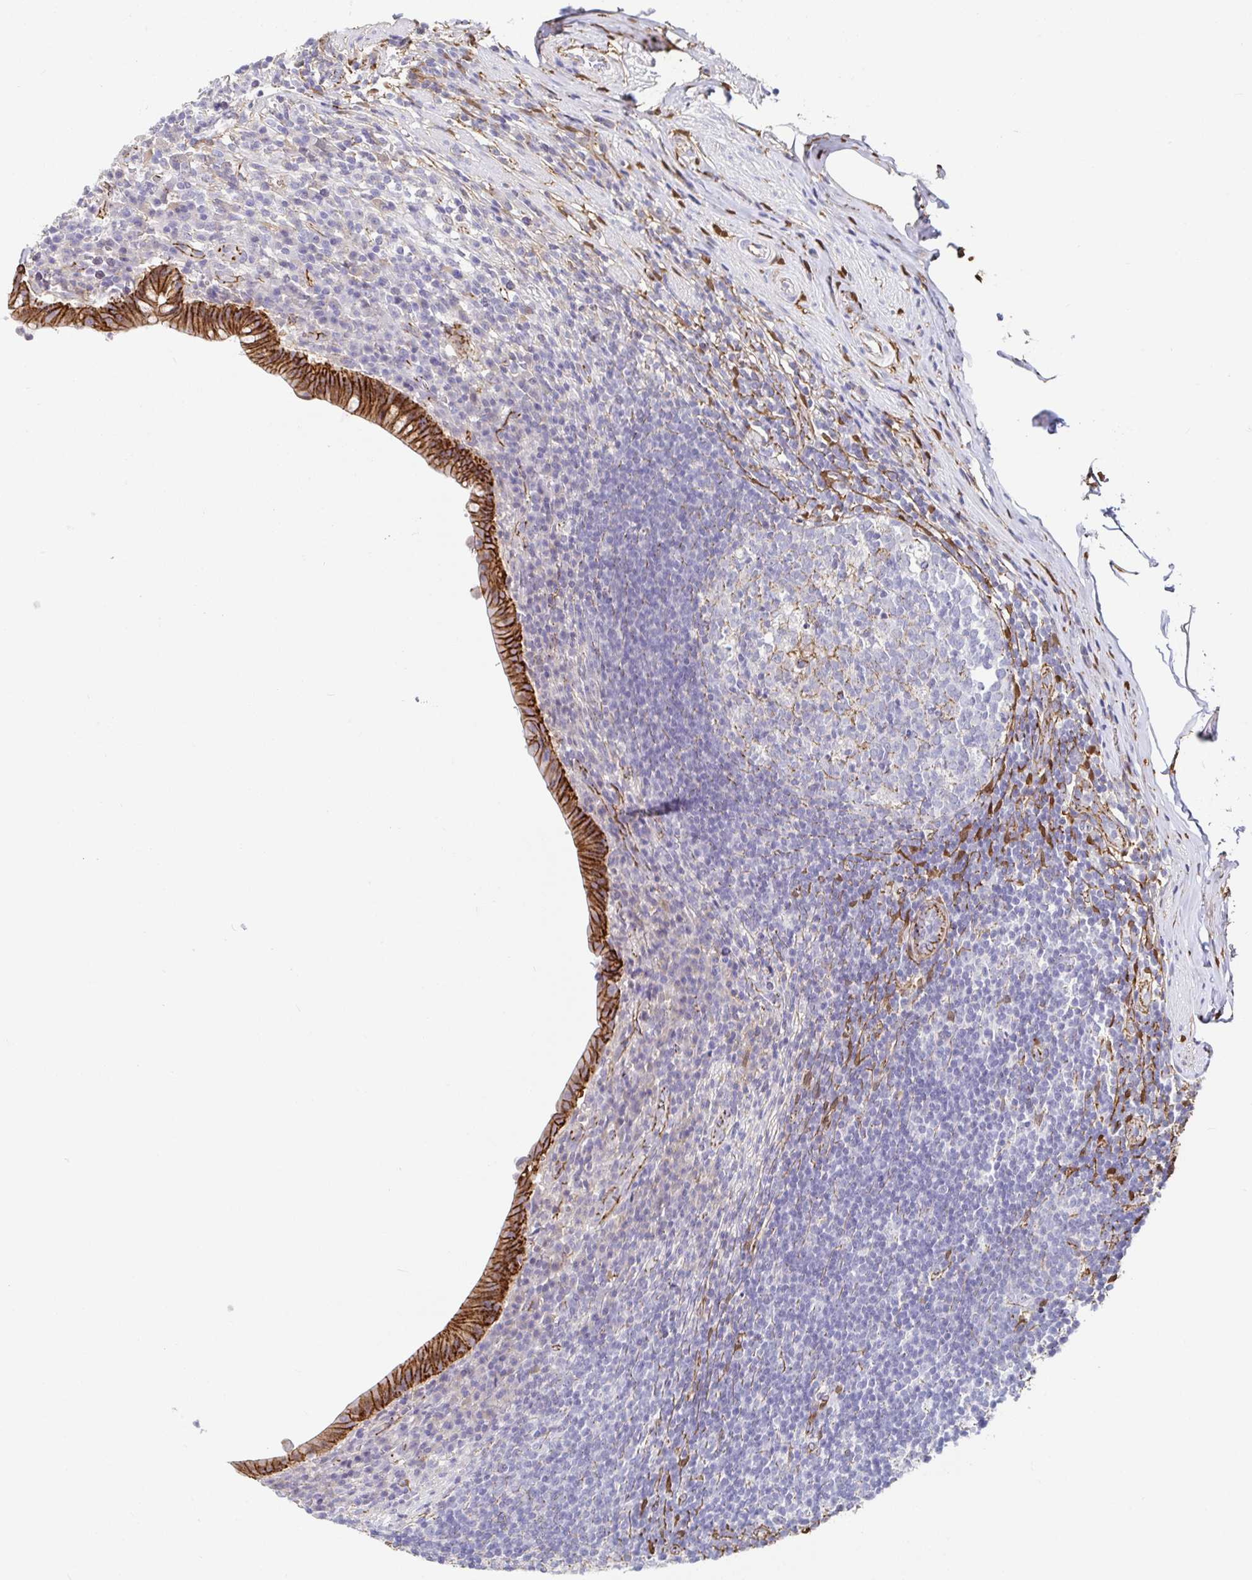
{"staining": {"intensity": "strong", "quantity": ">75%", "location": "cytoplasmic/membranous"}, "tissue": "appendix", "cell_type": "Glandular cells", "image_type": "normal", "snomed": [{"axis": "morphology", "description": "Normal tissue, NOS"}, {"axis": "topography", "description": "Appendix"}], "caption": "High-power microscopy captured an IHC micrograph of normal appendix, revealing strong cytoplasmic/membranous expression in about >75% of glandular cells.", "gene": "PIWIL3", "patient": {"sex": "female", "age": 56}}